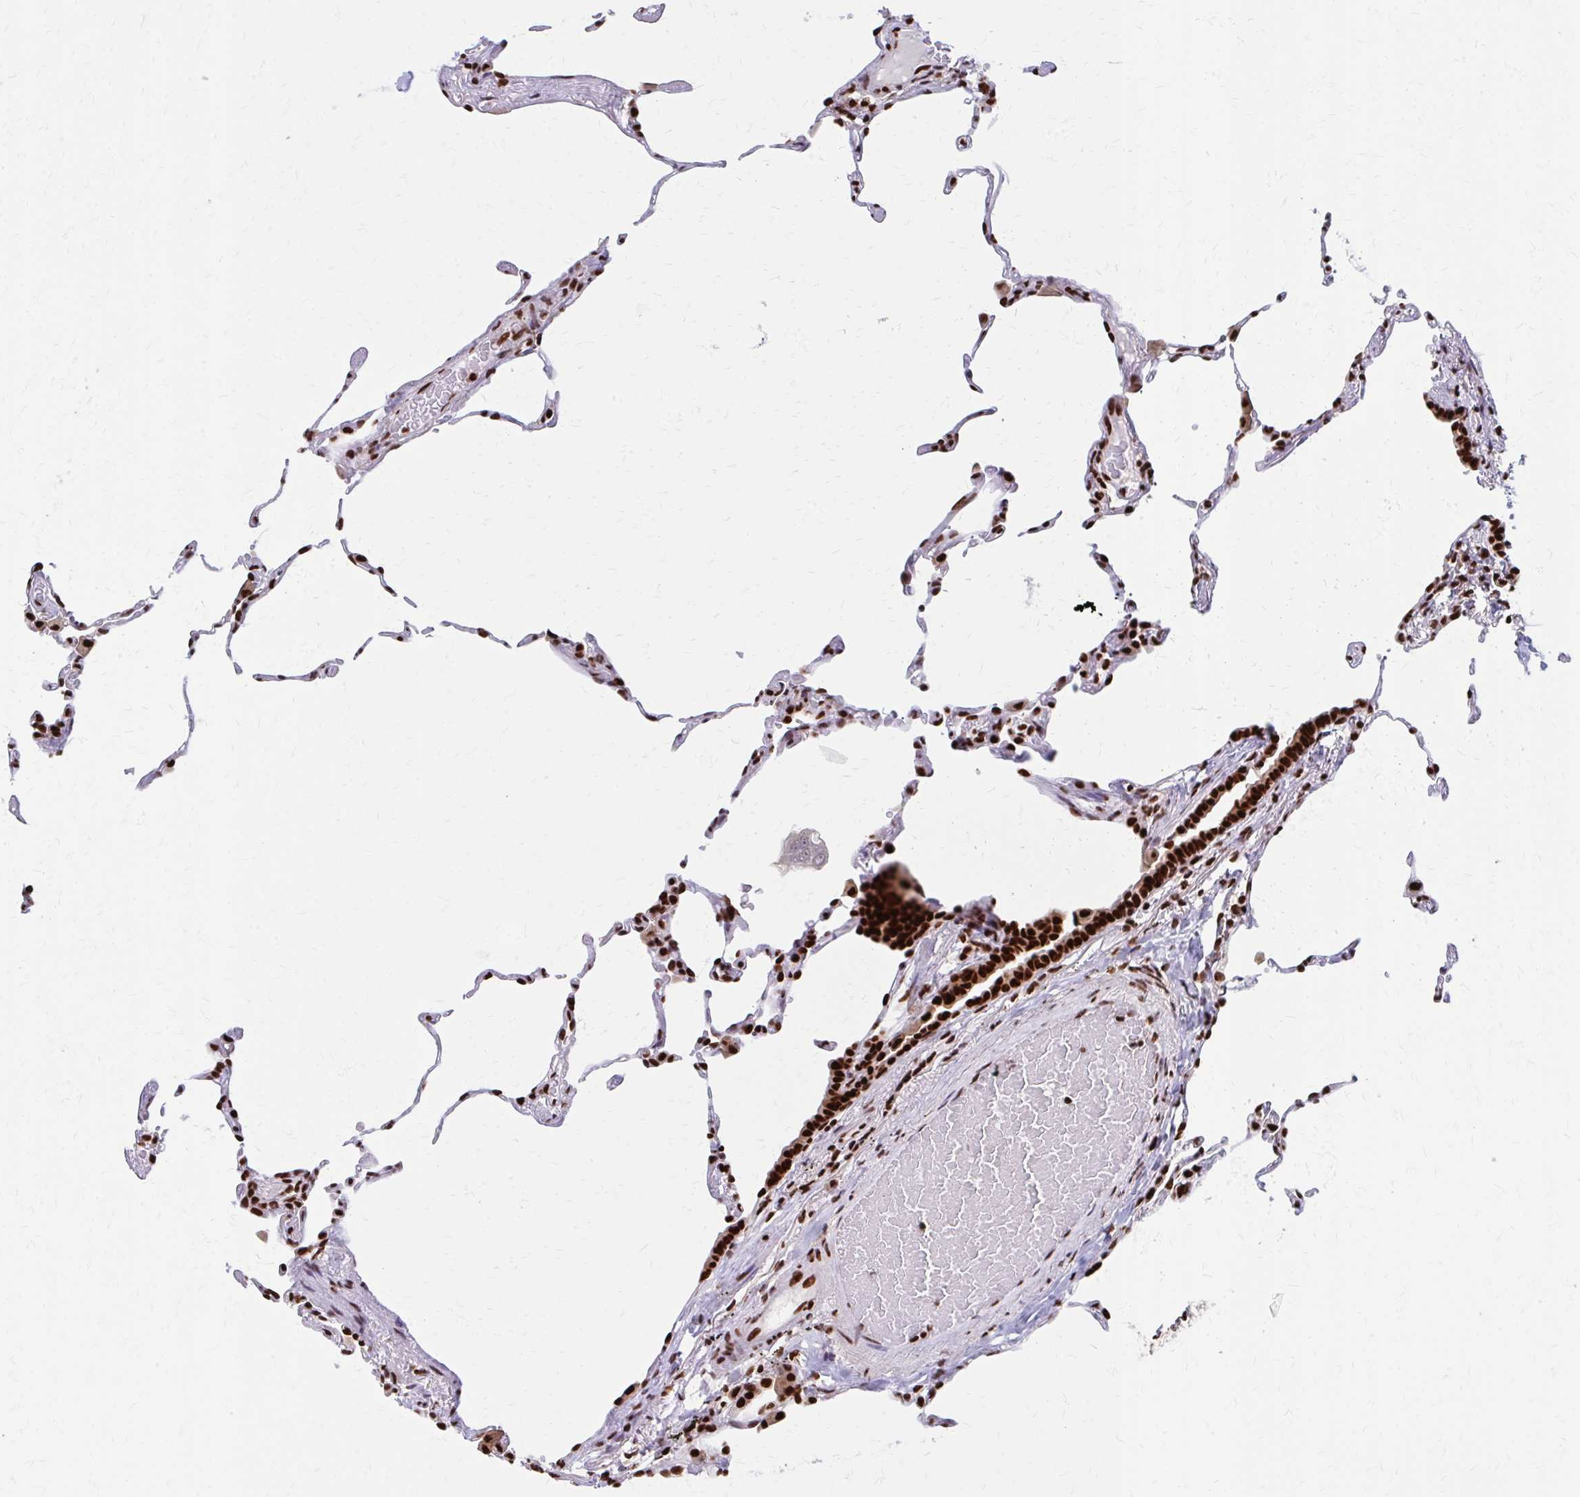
{"staining": {"intensity": "strong", "quantity": "25%-75%", "location": "nuclear"}, "tissue": "lung", "cell_type": "Alveolar cells", "image_type": "normal", "snomed": [{"axis": "morphology", "description": "Normal tissue, NOS"}, {"axis": "topography", "description": "Lung"}], "caption": "The immunohistochemical stain labels strong nuclear staining in alveolar cells of normal lung.", "gene": "CNKSR3", "patient": {"sex": "female", "age": 57}}